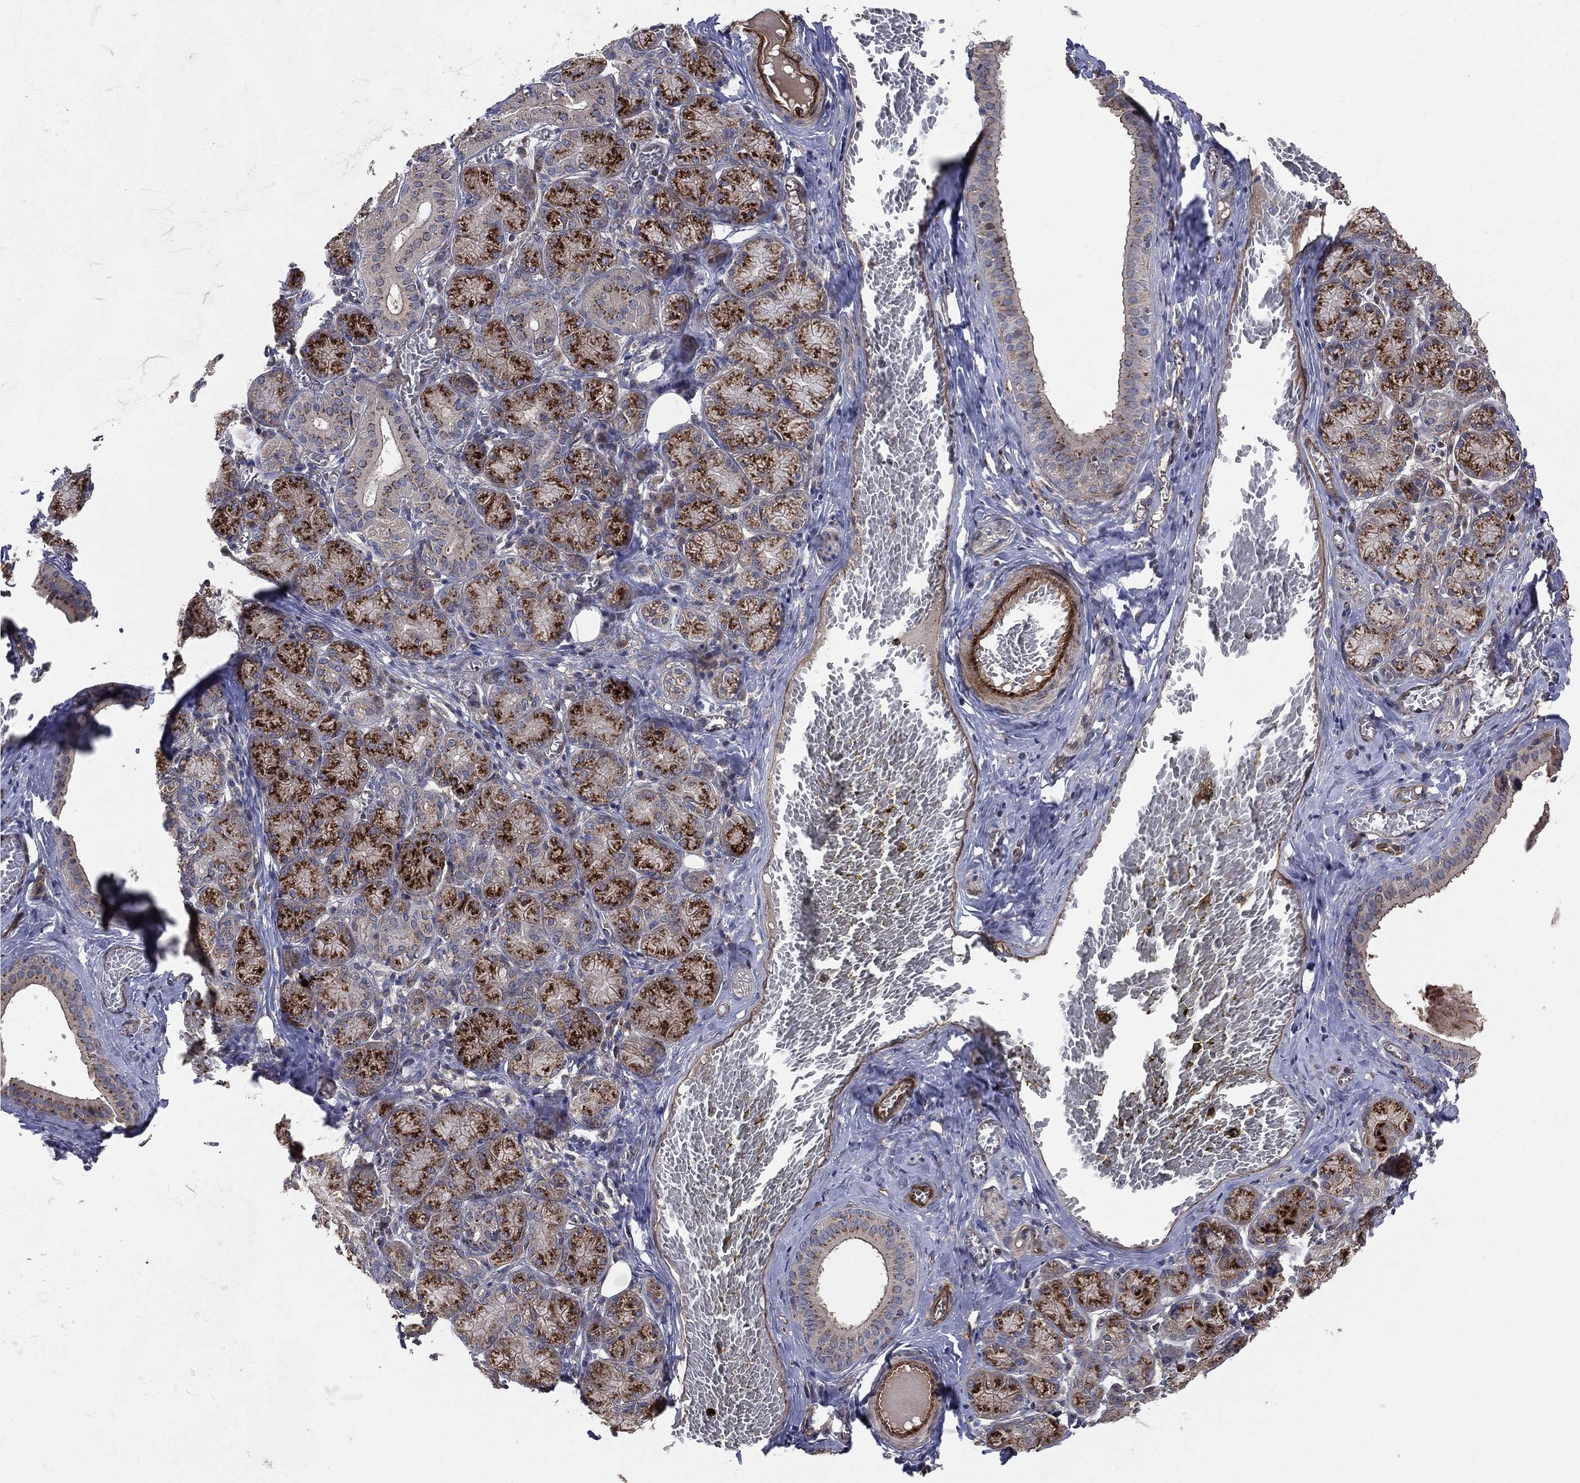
{"staining": {"intensity": "strong", "quantity": ">75%", "location": "cytoplasmic/membranous"}, "tissue": "salivary gland", "cell_type": "Glandular cells", "image_type": "normal", "snomed": [{"axis": "morphology", "description": "Normal tissue, NOS"}, {"axis": "topography", "description": "Salivary gland"}, {"axis": "topography", "description": "Peripheral nerve tissue"}], "caption": "A histopathology image of salivary gland stained for a protein demonstrates strong cytoplasmic/membranous brown staining in glandular cells.", "gene": "ENTPD1", "patient": {"sex": "female", "age": 24}}